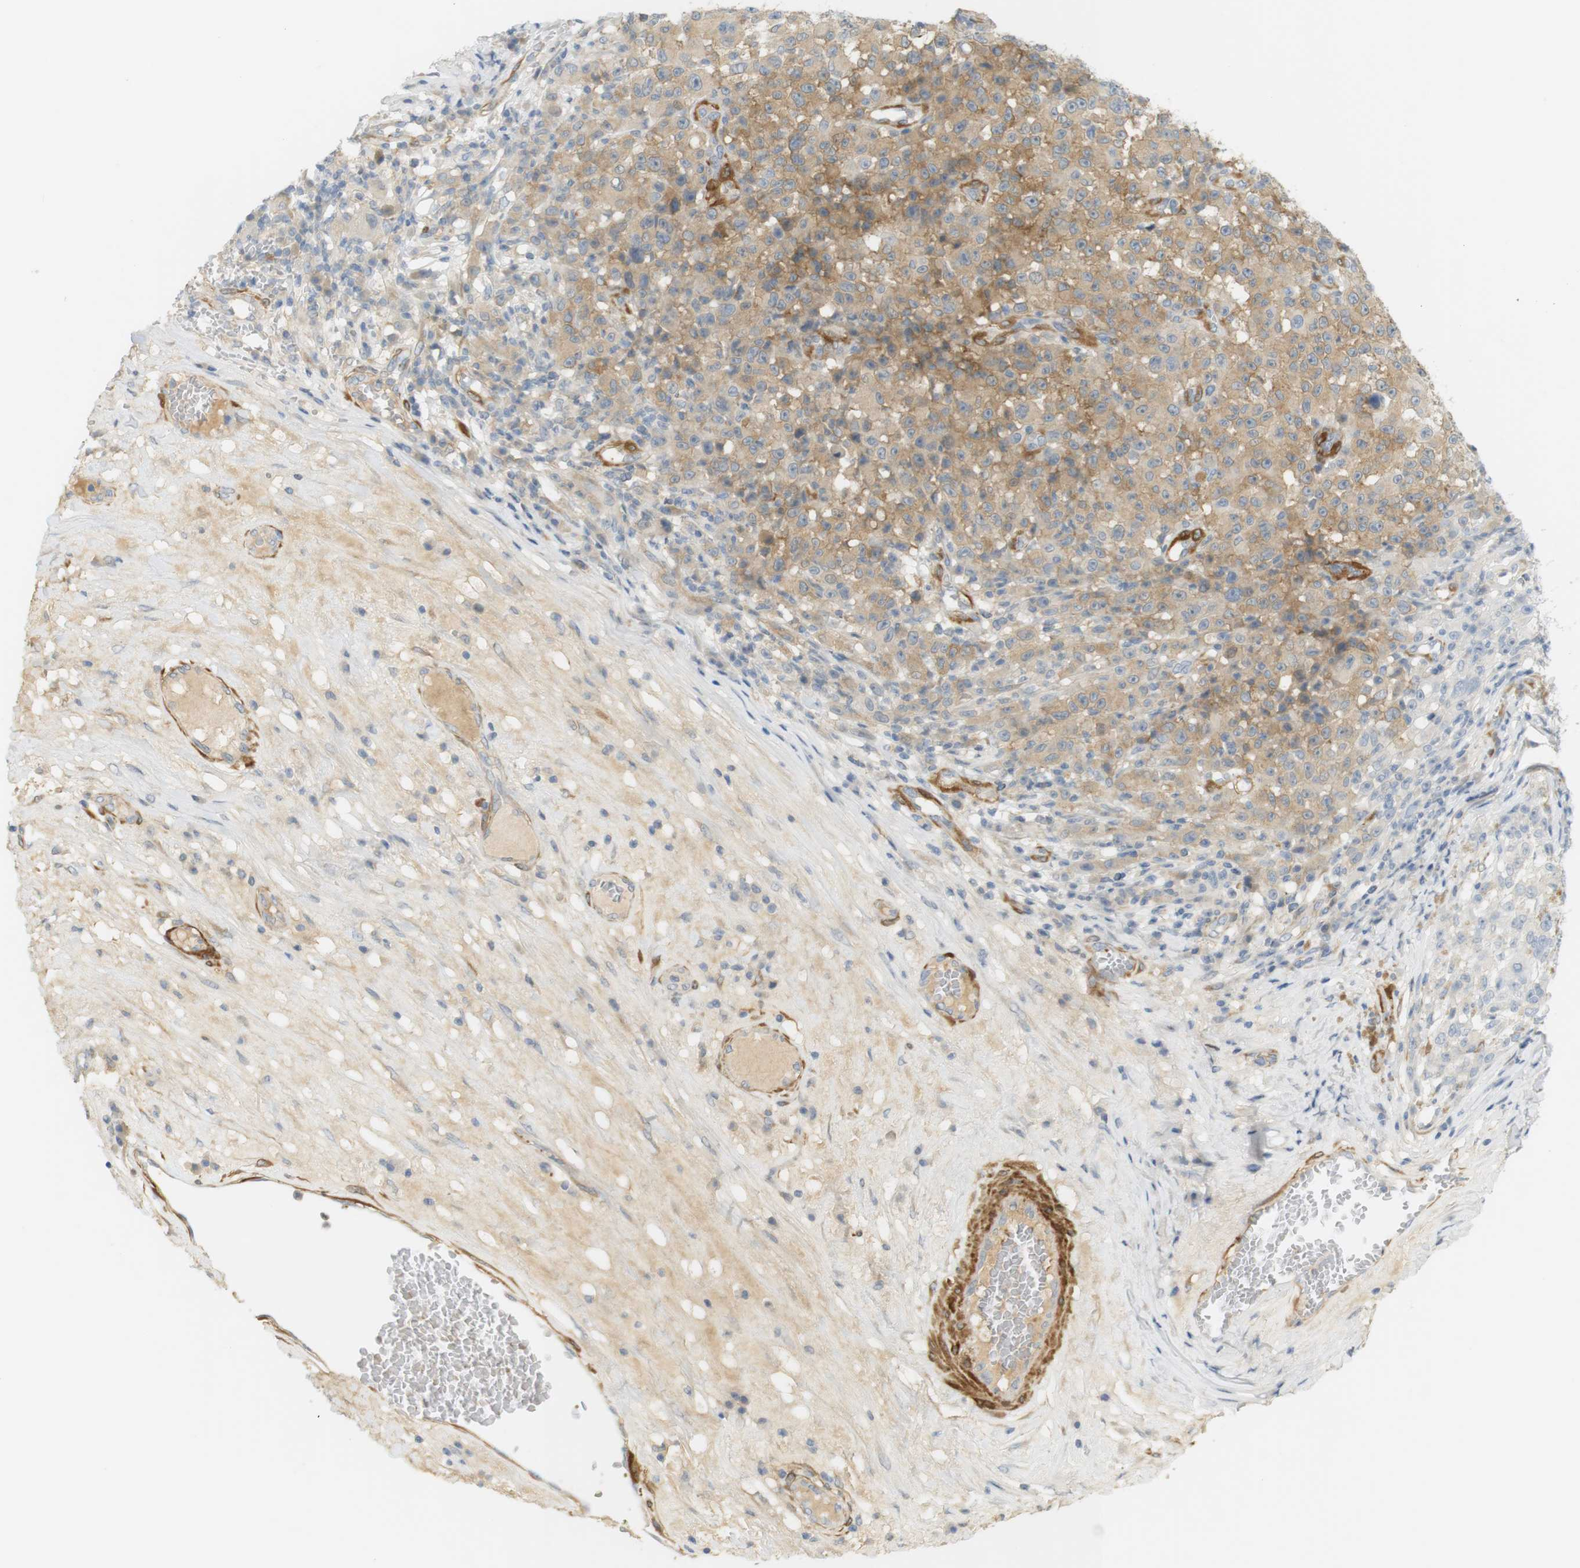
{"staining": {"intensity": "moderate", "quantity": "25%-75%", "location": "cytoplasmic/membranous"}, "tissue": "melanoma", "cell_type": "Tumor cells", "image_type": "cancer", "snomed": [{"axis": "morphology", "description": "Malignant melanoma, NOS"}, {"axis": "topography", "description": "Skin"}], "caption": "Immunohistochemistry (IHC) (DAB (3,3'-diaminobenzidine)) staining of human melanoma reveals moderate cytoplasmic/membranous protein expression in about 25%-75% of tumor cells.", "gene": "PDE3A", "patient": {"sex": "female", "age": 82}}